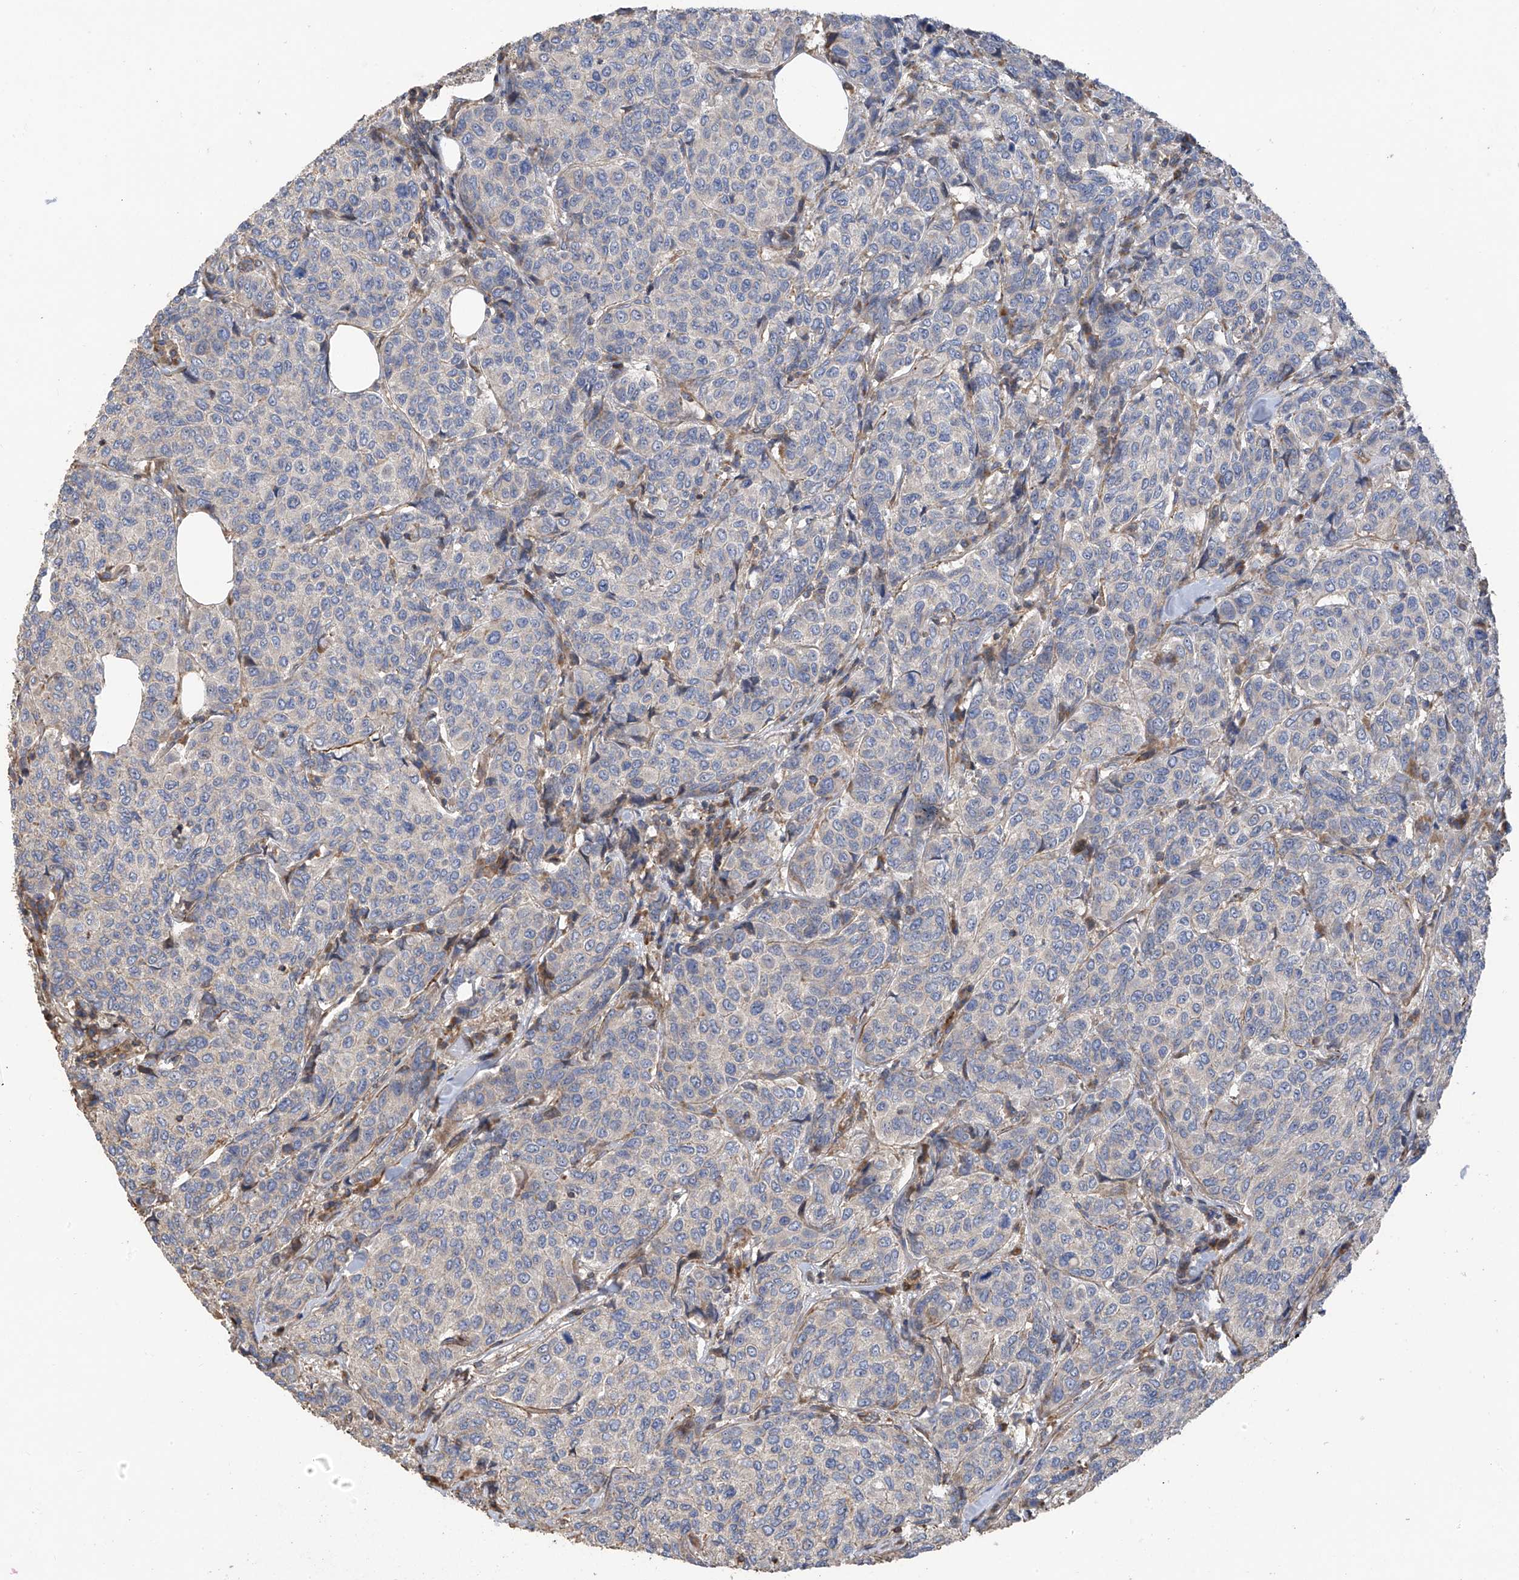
{"staining": {"intensity": "negative", "quantity": "none", "location": "none"}, "tissue": "breast cancer", "cell_type": "Tumor cells", "image_type": "cancer", "snomed": [{"axis": "morphology", "description": "Duct carcinoma"}, {"axis": "topography", "description": "Breast"}], "caption": "This is an immunohistochemistry photomicrograph of human infiltrating ductal carcinoma (breast). There is no expression in tumor cells.", "gene": "SLC43A3", "patient": {"sex": "female", "age": 55}}